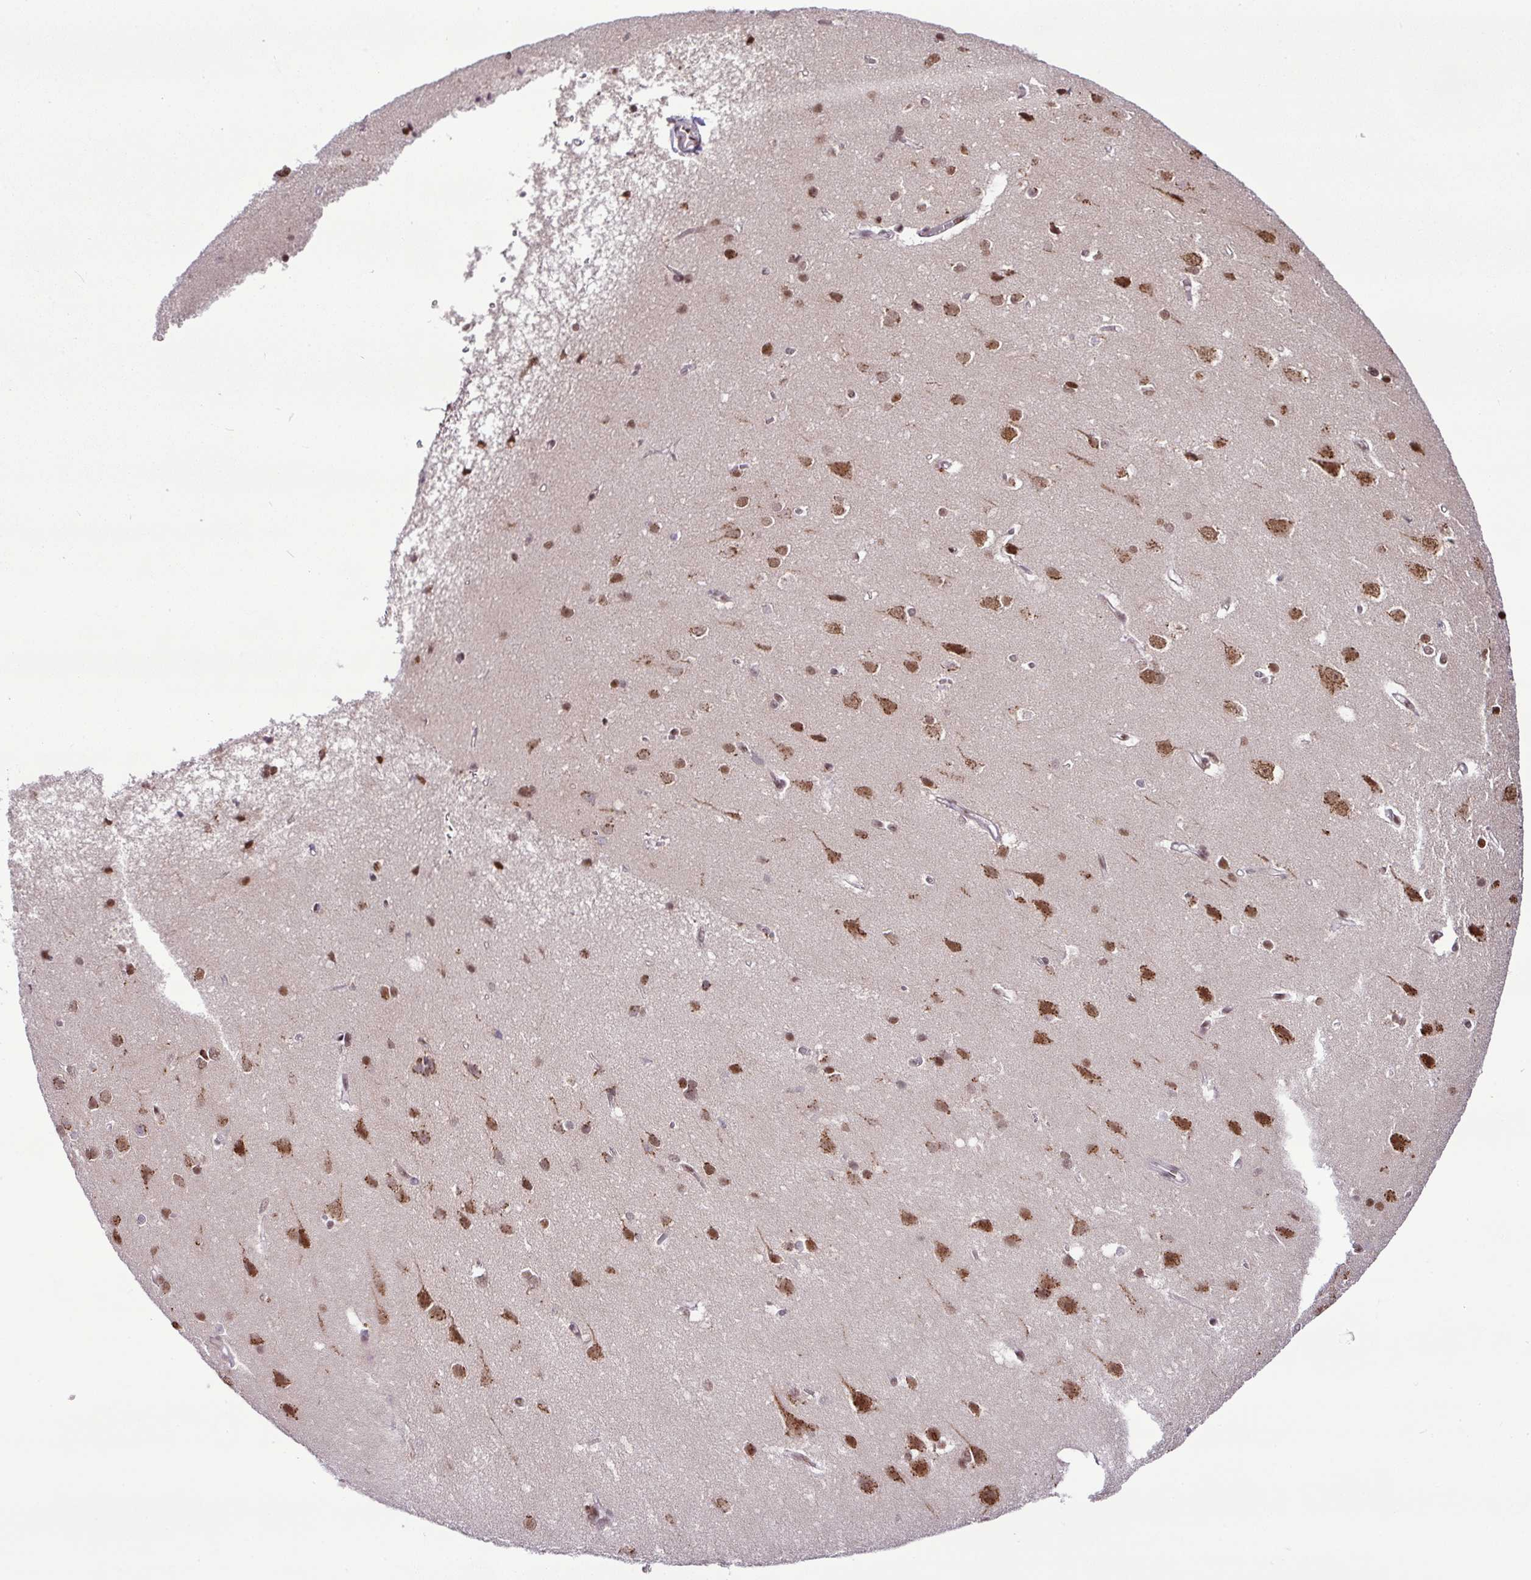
{"staining": {"intensity": "moderate", "quantity": "<25%", "location": "nuclear"}, "tissue": "cerebral cortex", "cell_type": "Endothelial cells", "image_type": "normal", "snomed": [{"axis": "morphology", "description": "Normal tissue, NOS"}, {"axis": "topography", "description": "Cerebral cortex"}], "caption": "This is an image of immunohistochemistry (IHC) staining of benign cerebral cortex, which shows moderate staining in the nuclear of endothelial cells.", "gene": "PGAP4", "patient": {"sex": "male", "age": 37}}